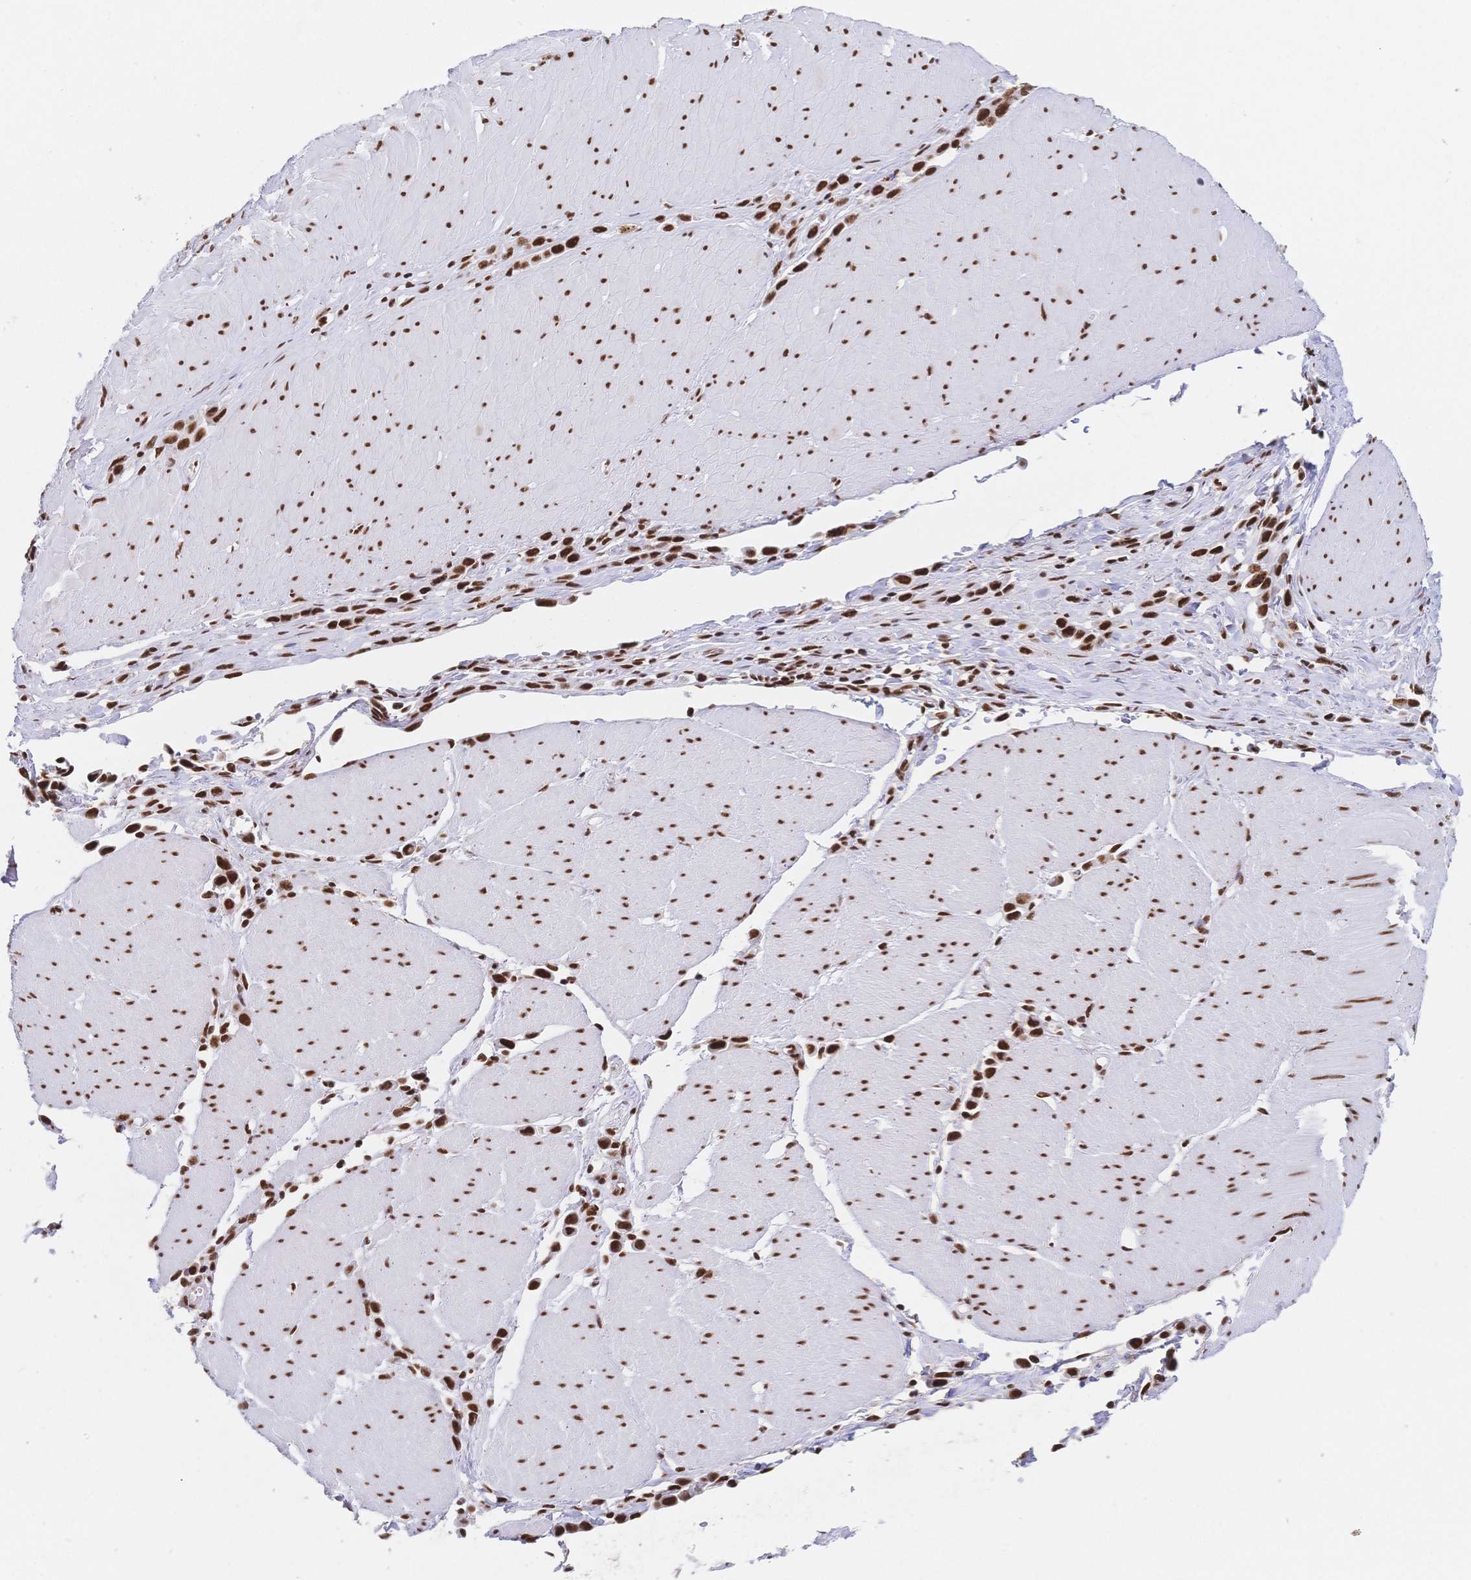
{"staining": {"intensity": "strong", "quantity": ">75%", "location": "nuclear"}, "tissue": "stomach cancer", "cell_type": "Tumor cells", "image_type": "cancer", "snomed": [{"axis": "morphology", "description": "Adenocarcinoma, NOS"}, {"axis": "topography", "description": "Stomach"}], "caption": "IHC of stomach cancer (adenocarcinoma) displays high levels of strong nuclear positivity in approximately >75% of tumor cells.", "gene": "SRSF1", "patient": {"sex": "male", "age": 47}}